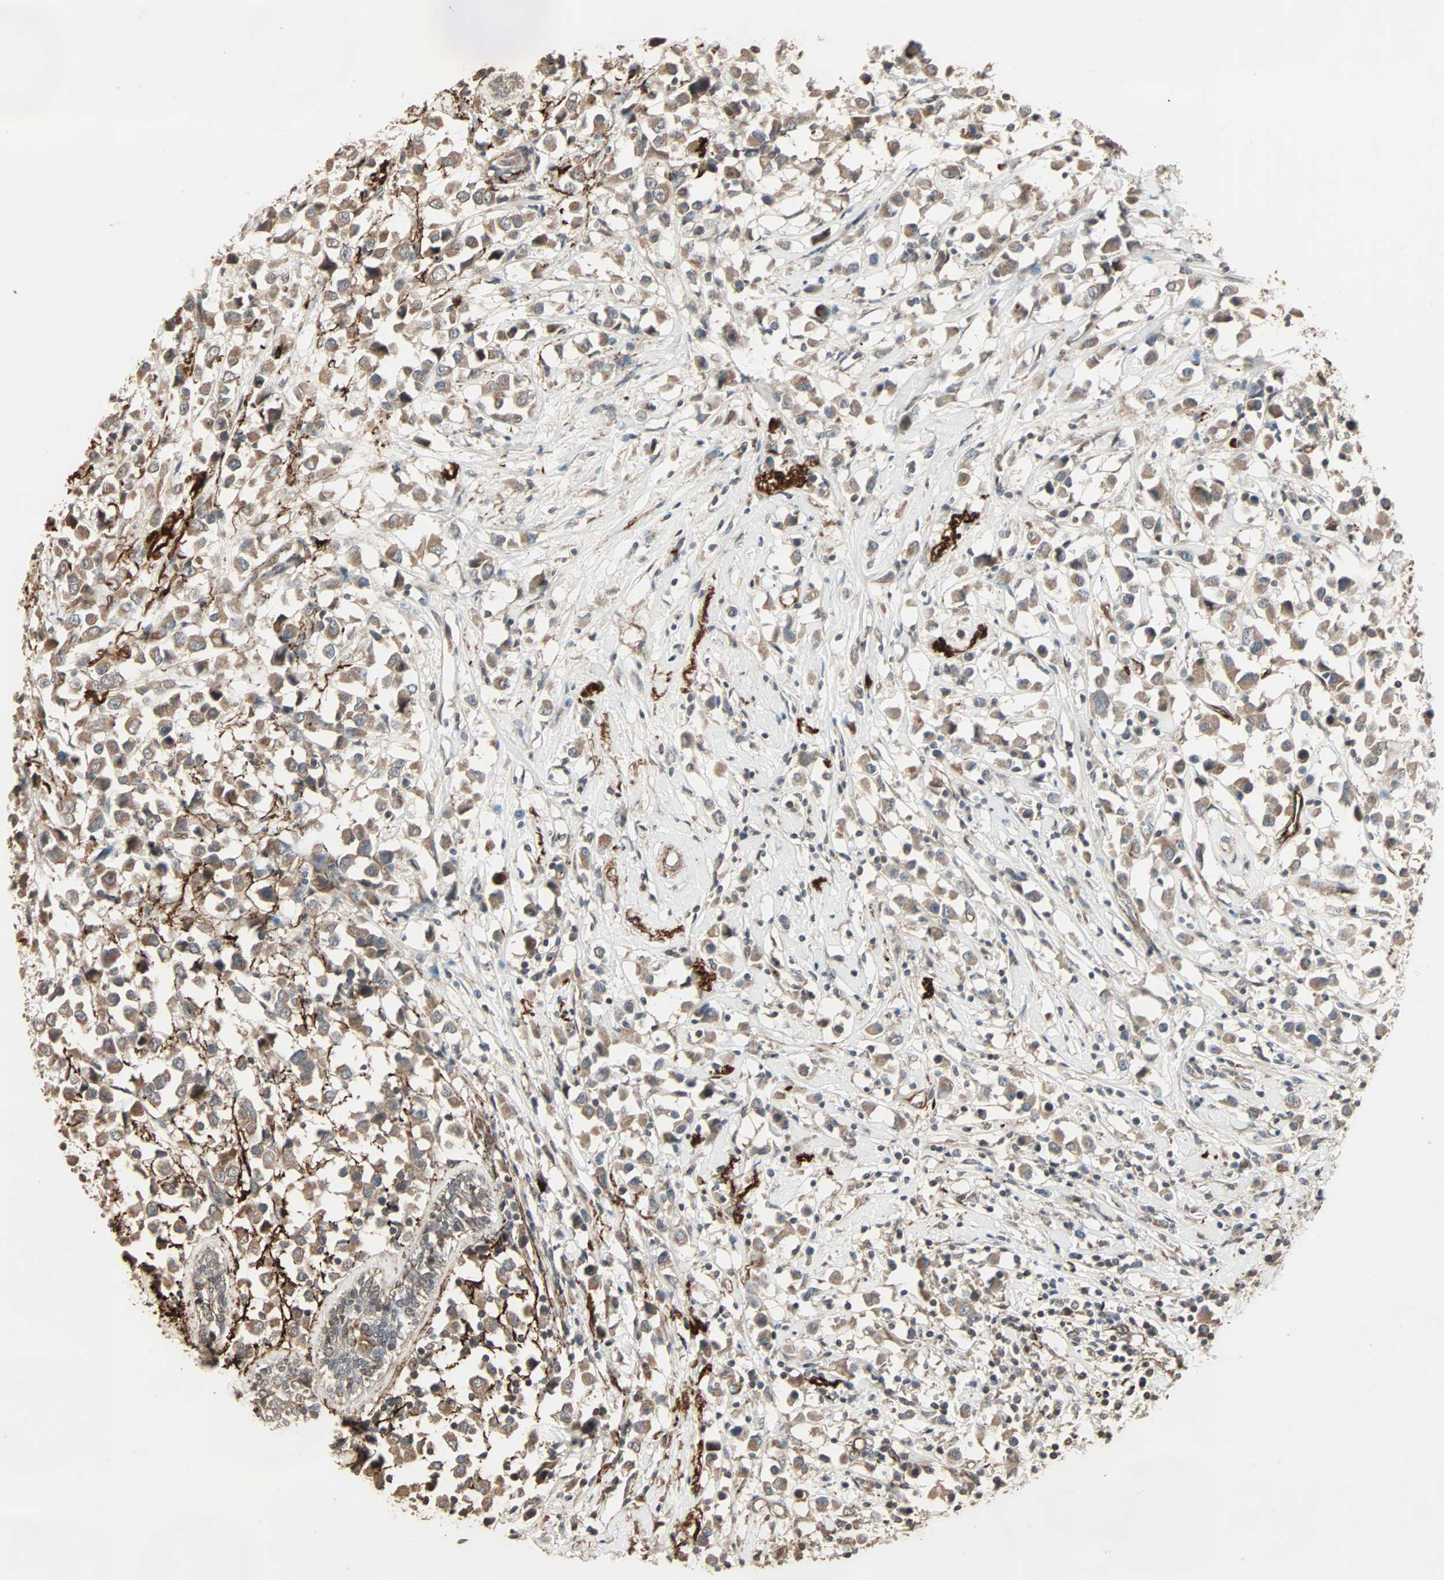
{"staining": {"intensity": "moderate", "quantity": ">75%", "location": "cytoplasmic/membranous"}, "tissue": "breast cancer", "cell_type": "Tumor cells", "image_type": "cancer", "snomed": [{"axis": "morphology", "description": "Duct carcinoma"}, {"axis": "topography", "description": "Breast"}], "caption": "Invasive ductal carcinoma (breast) stained for a protein shows moderate cytoplasmic/membranous positivity in tumor cells.", "gene": "CALCRL", "patient": {"sex": "female", "age": 61}}